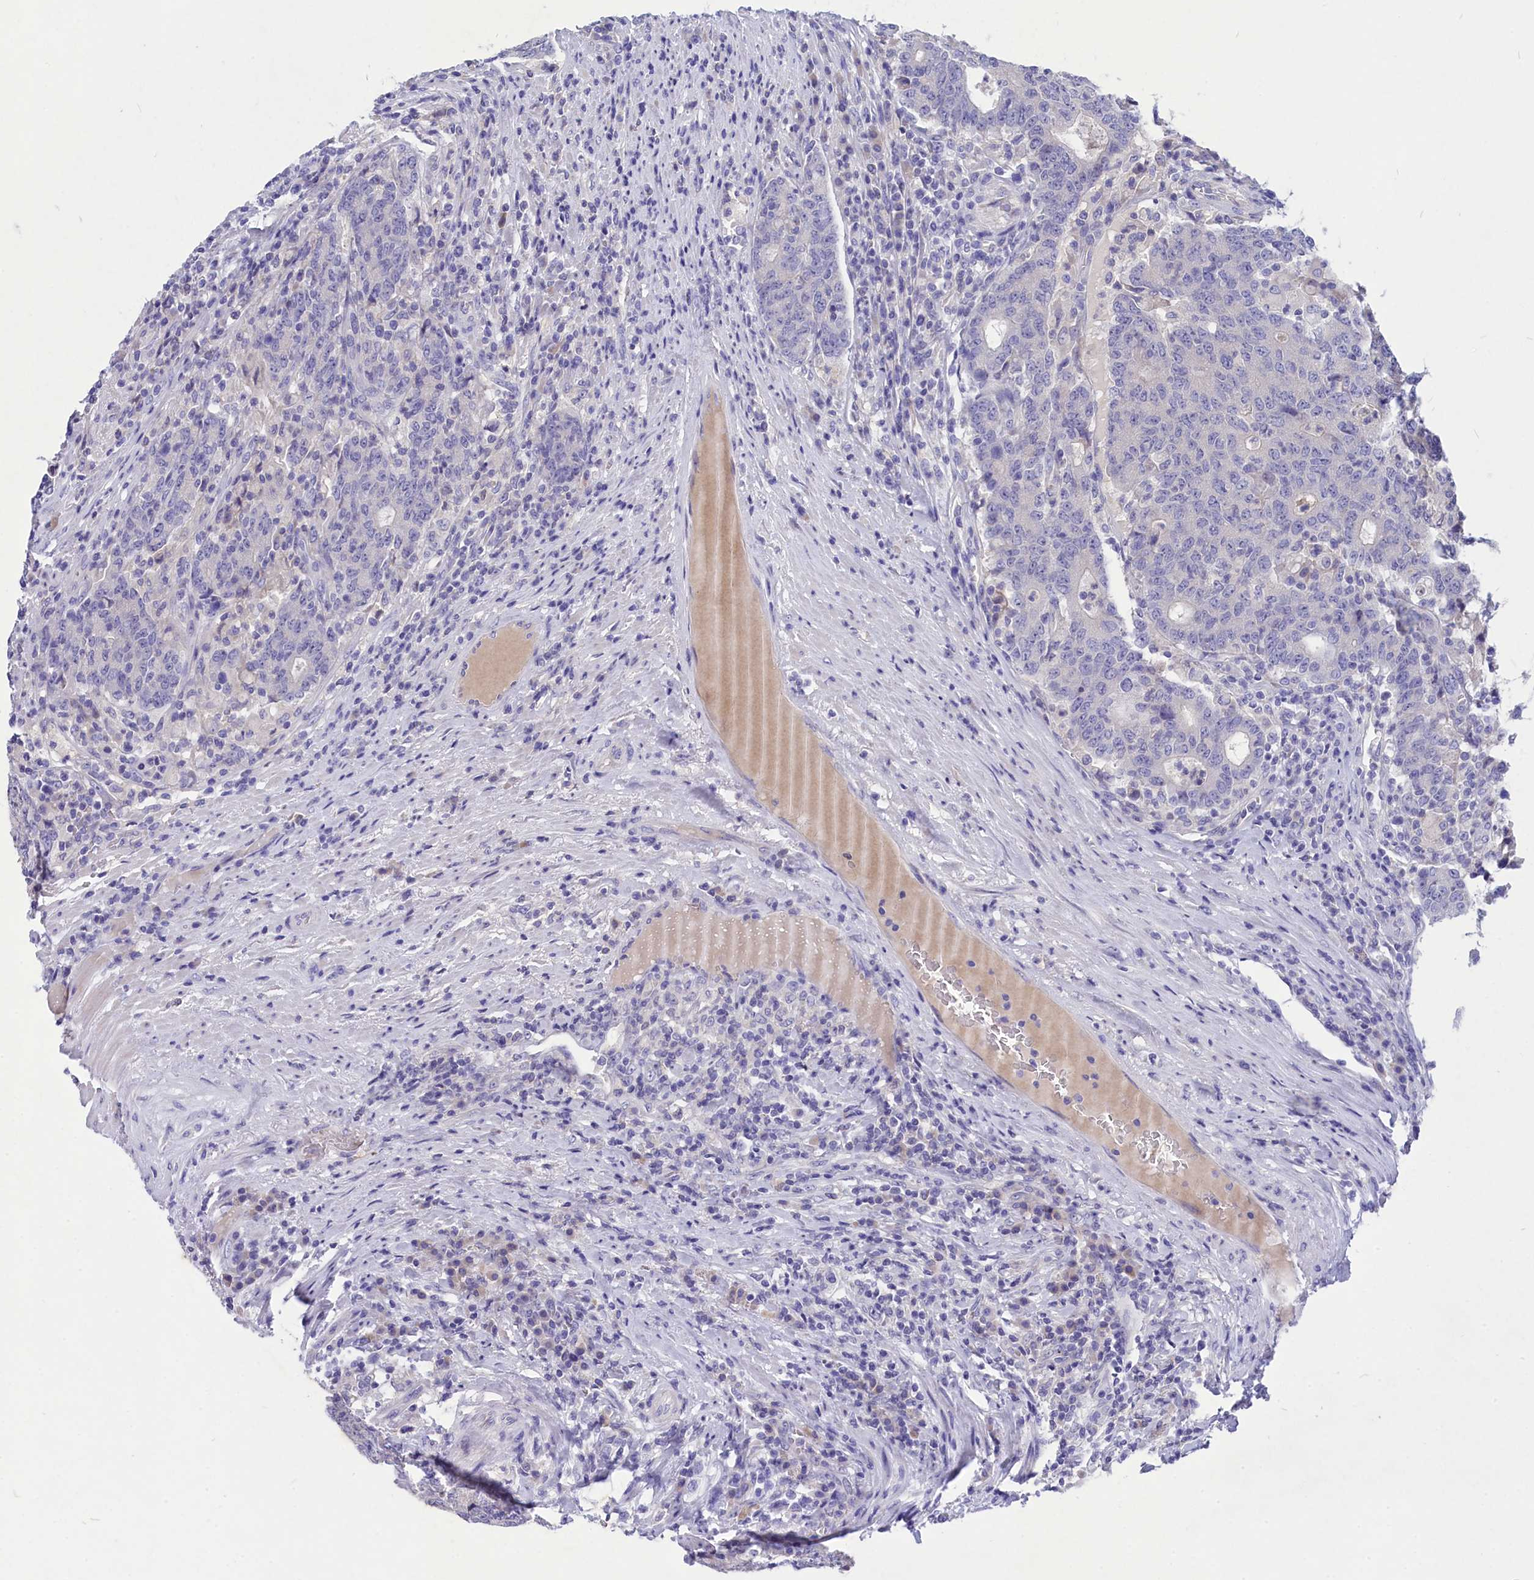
{"staining": {"intensity": "negative", "quantity": "none", "location": "none"}, "tissue": "colorectal cancer", "cell_type": "Tumor cells", "image_type": "cancer", "snomed": [{"axis": "morphology", "description": "Adenocarcinoma, NOS"}, {"axis": "topography", "description": "Colon"}], "caption": "Immunohistochemical staining of human colorectal cancer demonstrates no significant expression in tumor cells.", "gene": "DEFB119", "patient": {"sex": "female", "age": 75}}